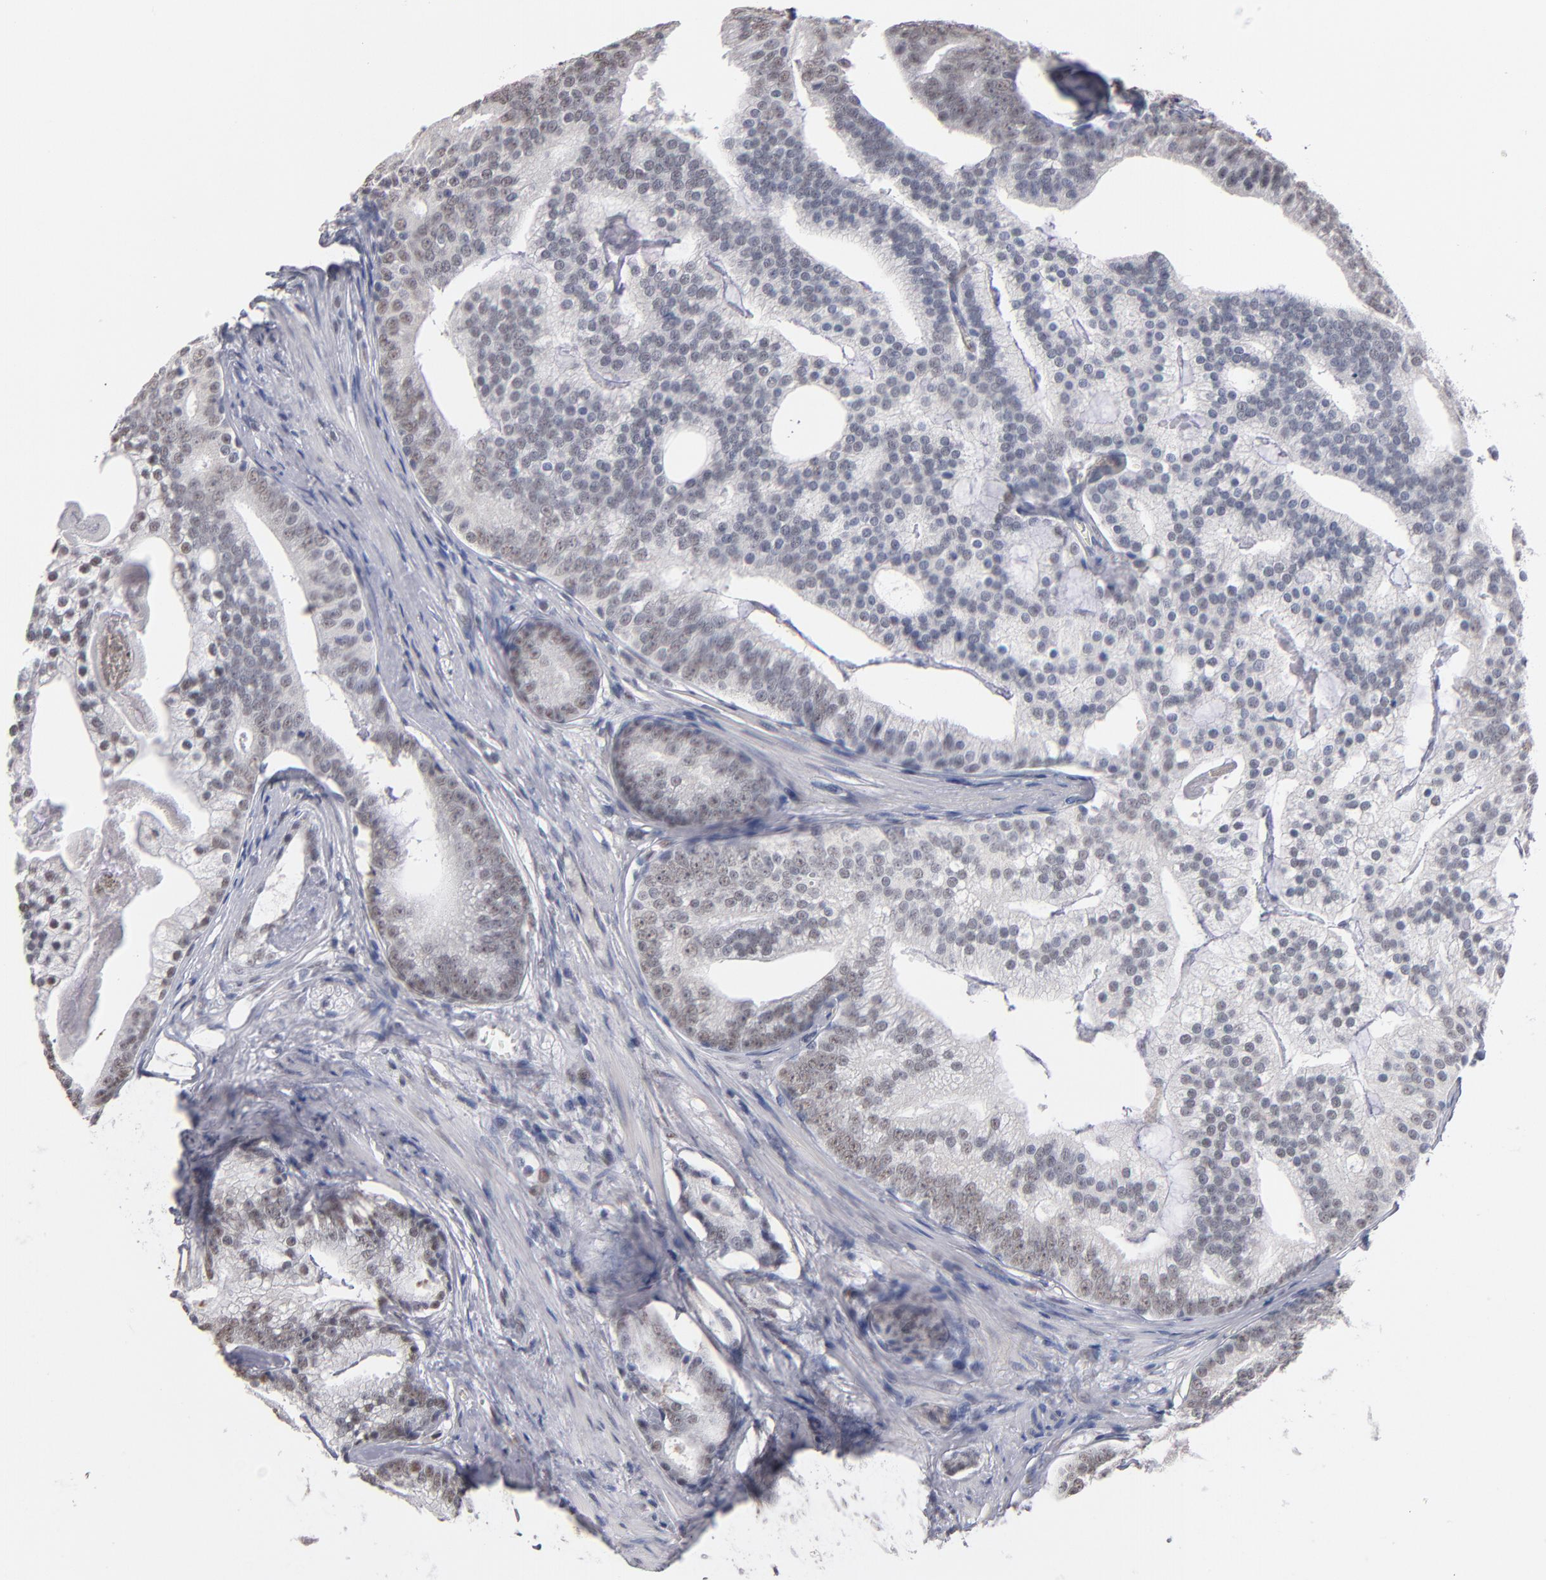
{"staining": {"intensity": "weak", "quantity": "<25%", "location": "nuclear"}, "tissue": "prostate cancer", "cell_type": "Tumor cells", "image_type": "cancer", "snomed": [{"axis": "morphology", "description": "Adenocarcinoma, Low grade"}, {"axis": "topography", "description": "Prostate"}], "caption": "The IHC micrograph has no significant expression in tumor cells of prostate low-grade adenocarcinoma tissue. (Stains: DAB (3,3'-diaminobenzidine) immunohistochemistry (IHC) with hematoxylin counter stain, Microscopy: brightfield microscopy at high magnification).", "gene": "MN1", "patient": {"sex": "male", "age": 58}}